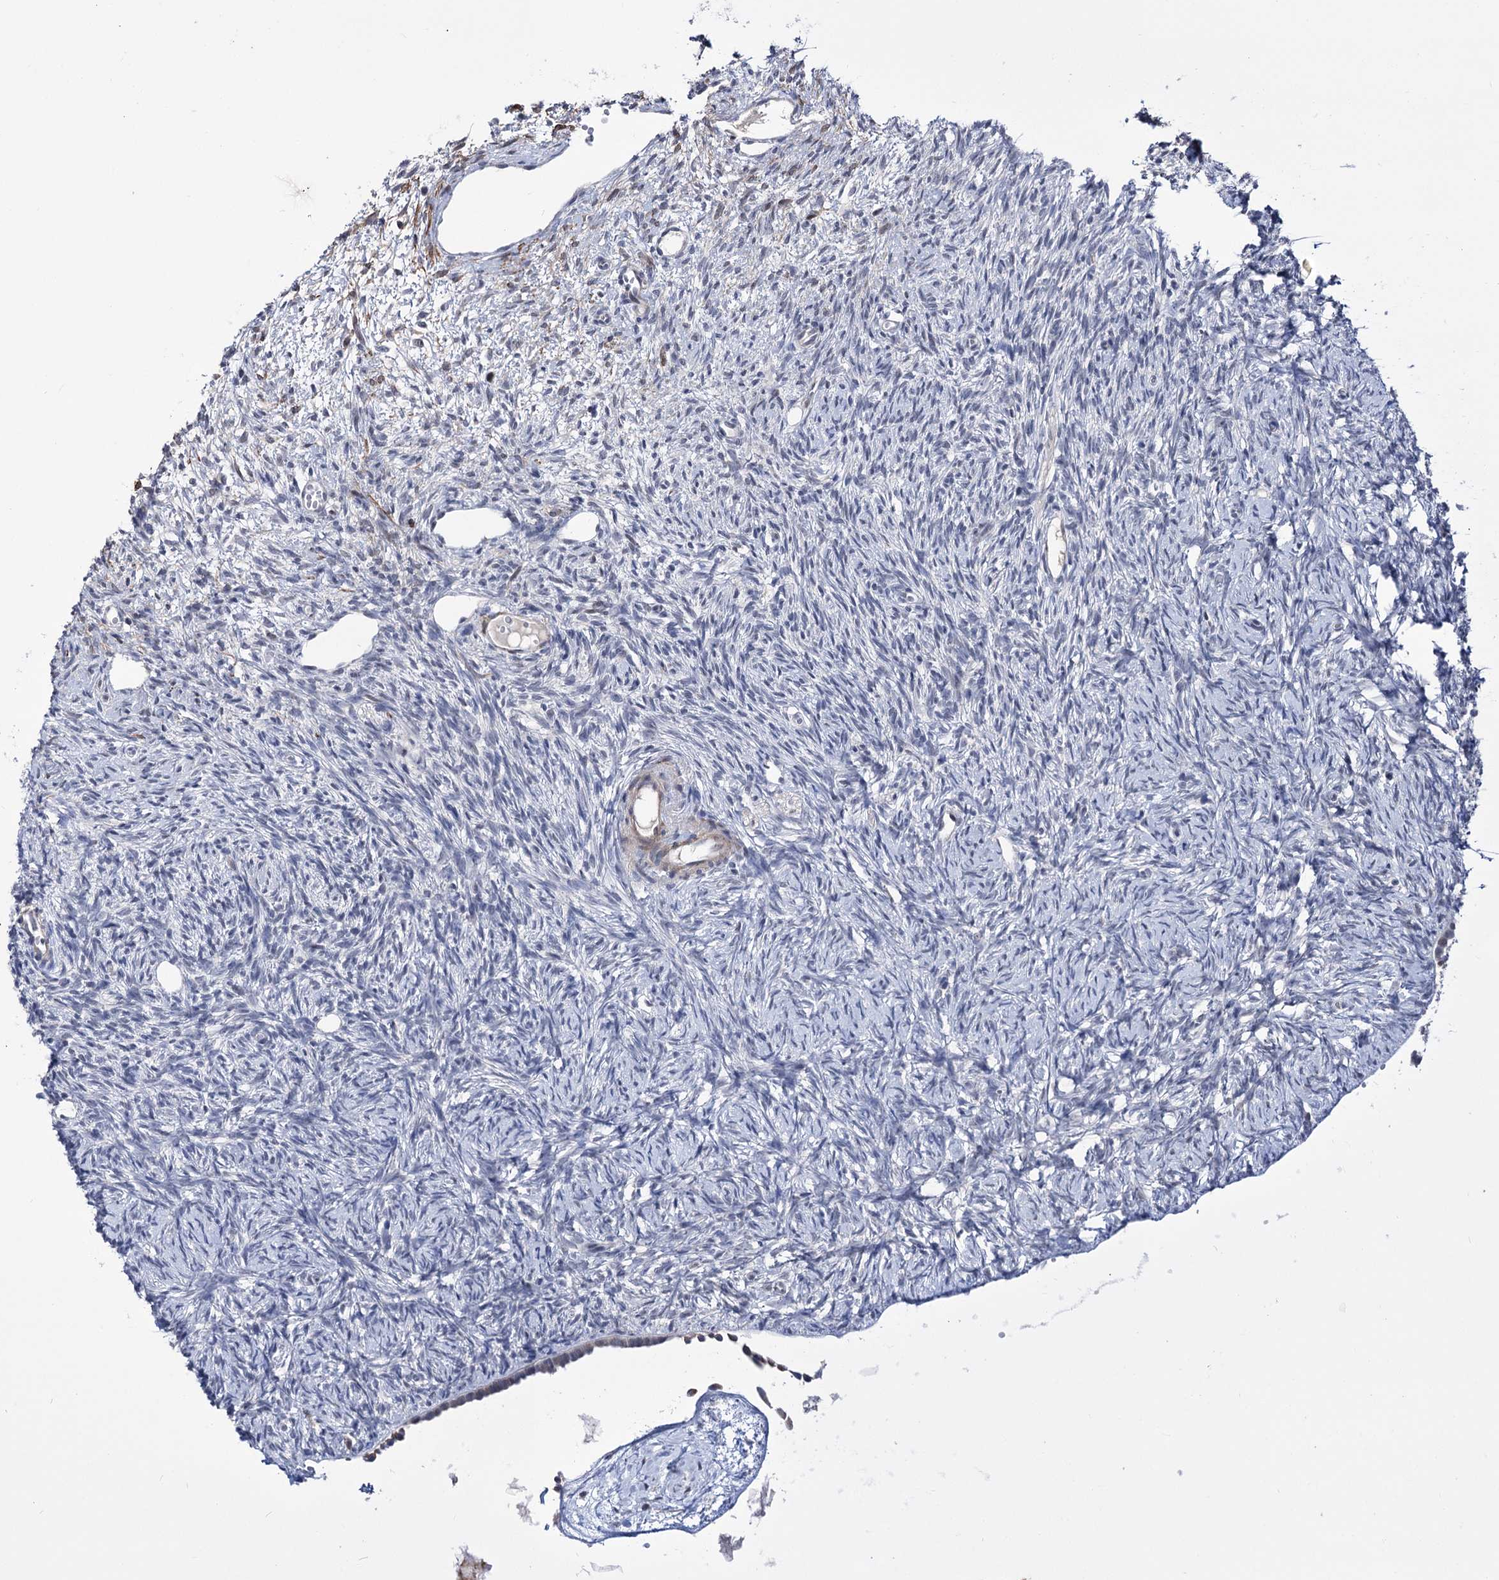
{"staining": {"intensity": "negative", "quantity": "none", "location": "none"}, "tissue": "ovary", "cell_type": "Ovarian stroma cells", "image_type": "normal", "snomed": [{"axis": "morphology", "description": "Normal tissue, NOS"}, {"axis": "topography", "description": "Ovary"}], "caption": "This is a image of immunohistochemistry (IHC) staining of benign ovary, which shows no staining in ovarian stroma cells.", "gene": "PPRC1", "patient": {"sex": "female", "age": 51}}